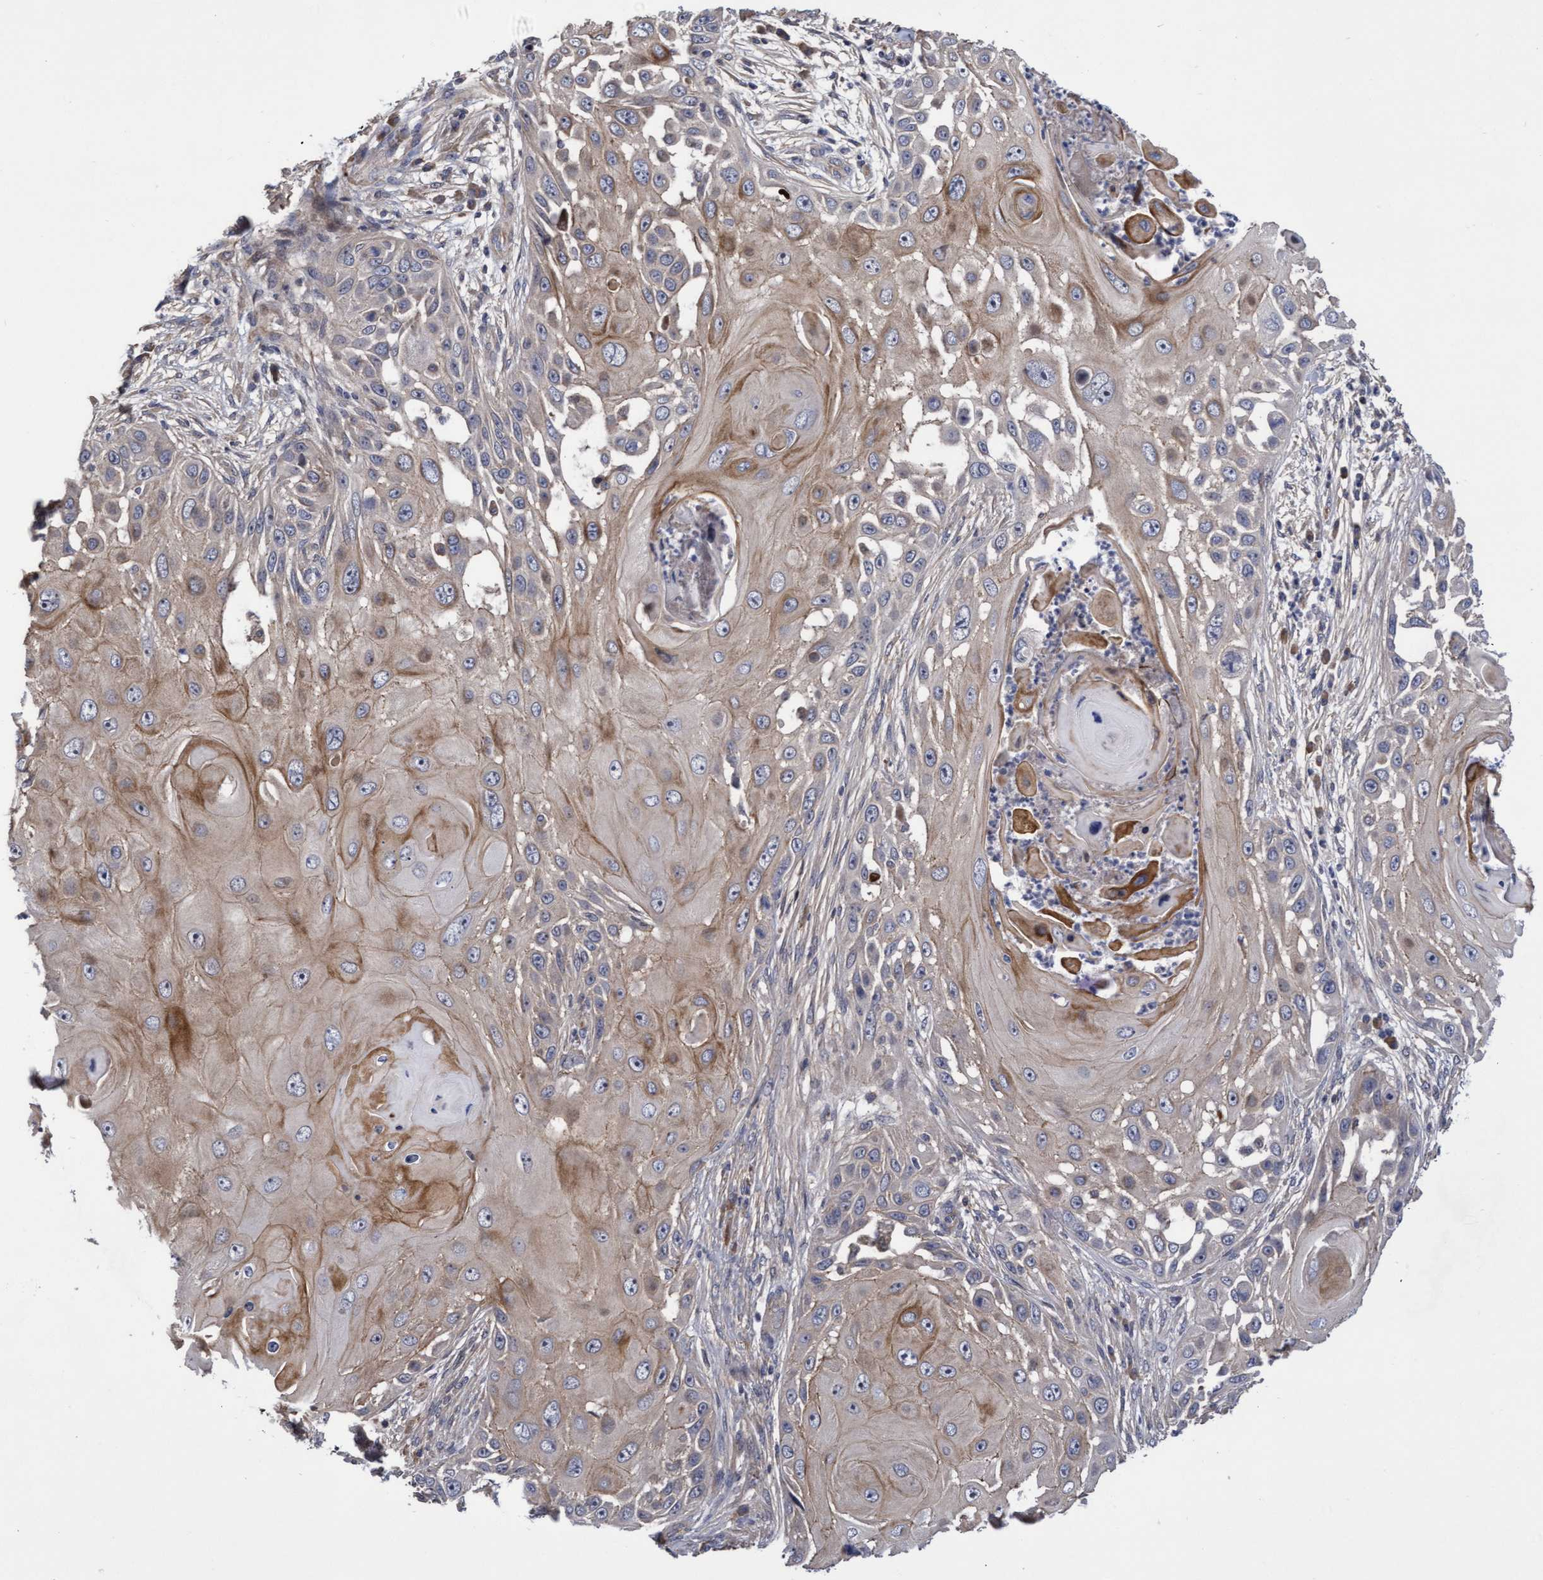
{"staining": {"intensity": "moderate", "quantity": "<25%", "location": "cytoplasmic/membranous"}, "tissue": "skin cancer", "cell_type": "Tumor cells", "image_type": "cancer", "snomed": [{"axis": "morphology", "description": "Squamous cell carcinoma, NOS"}, {"axis": "topography", "description": "Skin"}], "caption": "DAB (3,3'-diaminobenzidine) immunohistochemical staining of human squamous cell carcinoma (skin) shows moderate cytoplasmic/membranous protein positivity in about <25% of tumor cells. The protein of interest is shown in brown color, while the nuclei are stained blue.", "gene": "COBL", "patient": {"sex": "female", "age": 44}}